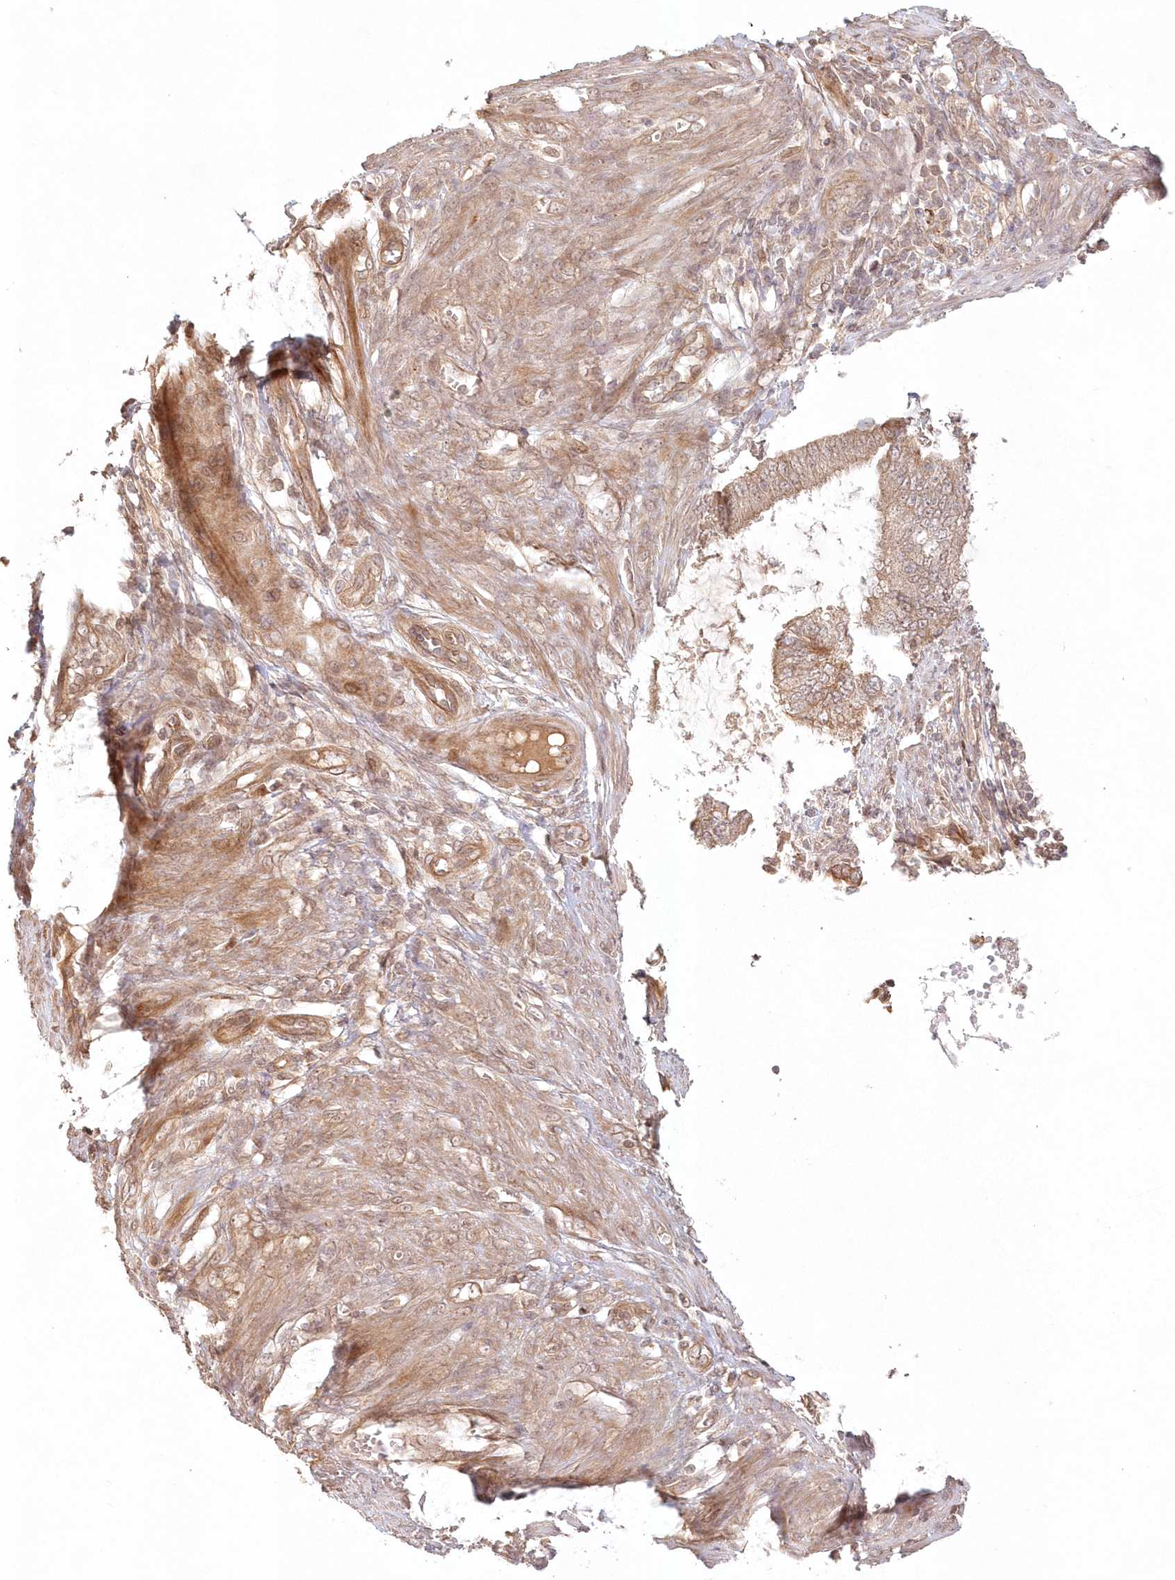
{"staining": {"intensity": "moderate", "quantity": ">75%", "location": "cytoplasmic/membranous"}, "tissue": "endometrial cancer", "cell_type": "Tumor cells", "image_type": "cancer", "snomed": [{"axis": "morphology", "description": "Adenocarcinoma, NOS"}, {"axis": "topography", "description": "Endometrium"}], "caption": "Human endometrial adenocarcinoma stained for a protein (brown) demonstrates moderate cytoplasmic/membranous positive expression in about >75% of tumor cells.", "gene": "KIAA0232", "patient": {"sex": "female", "age": 49}}